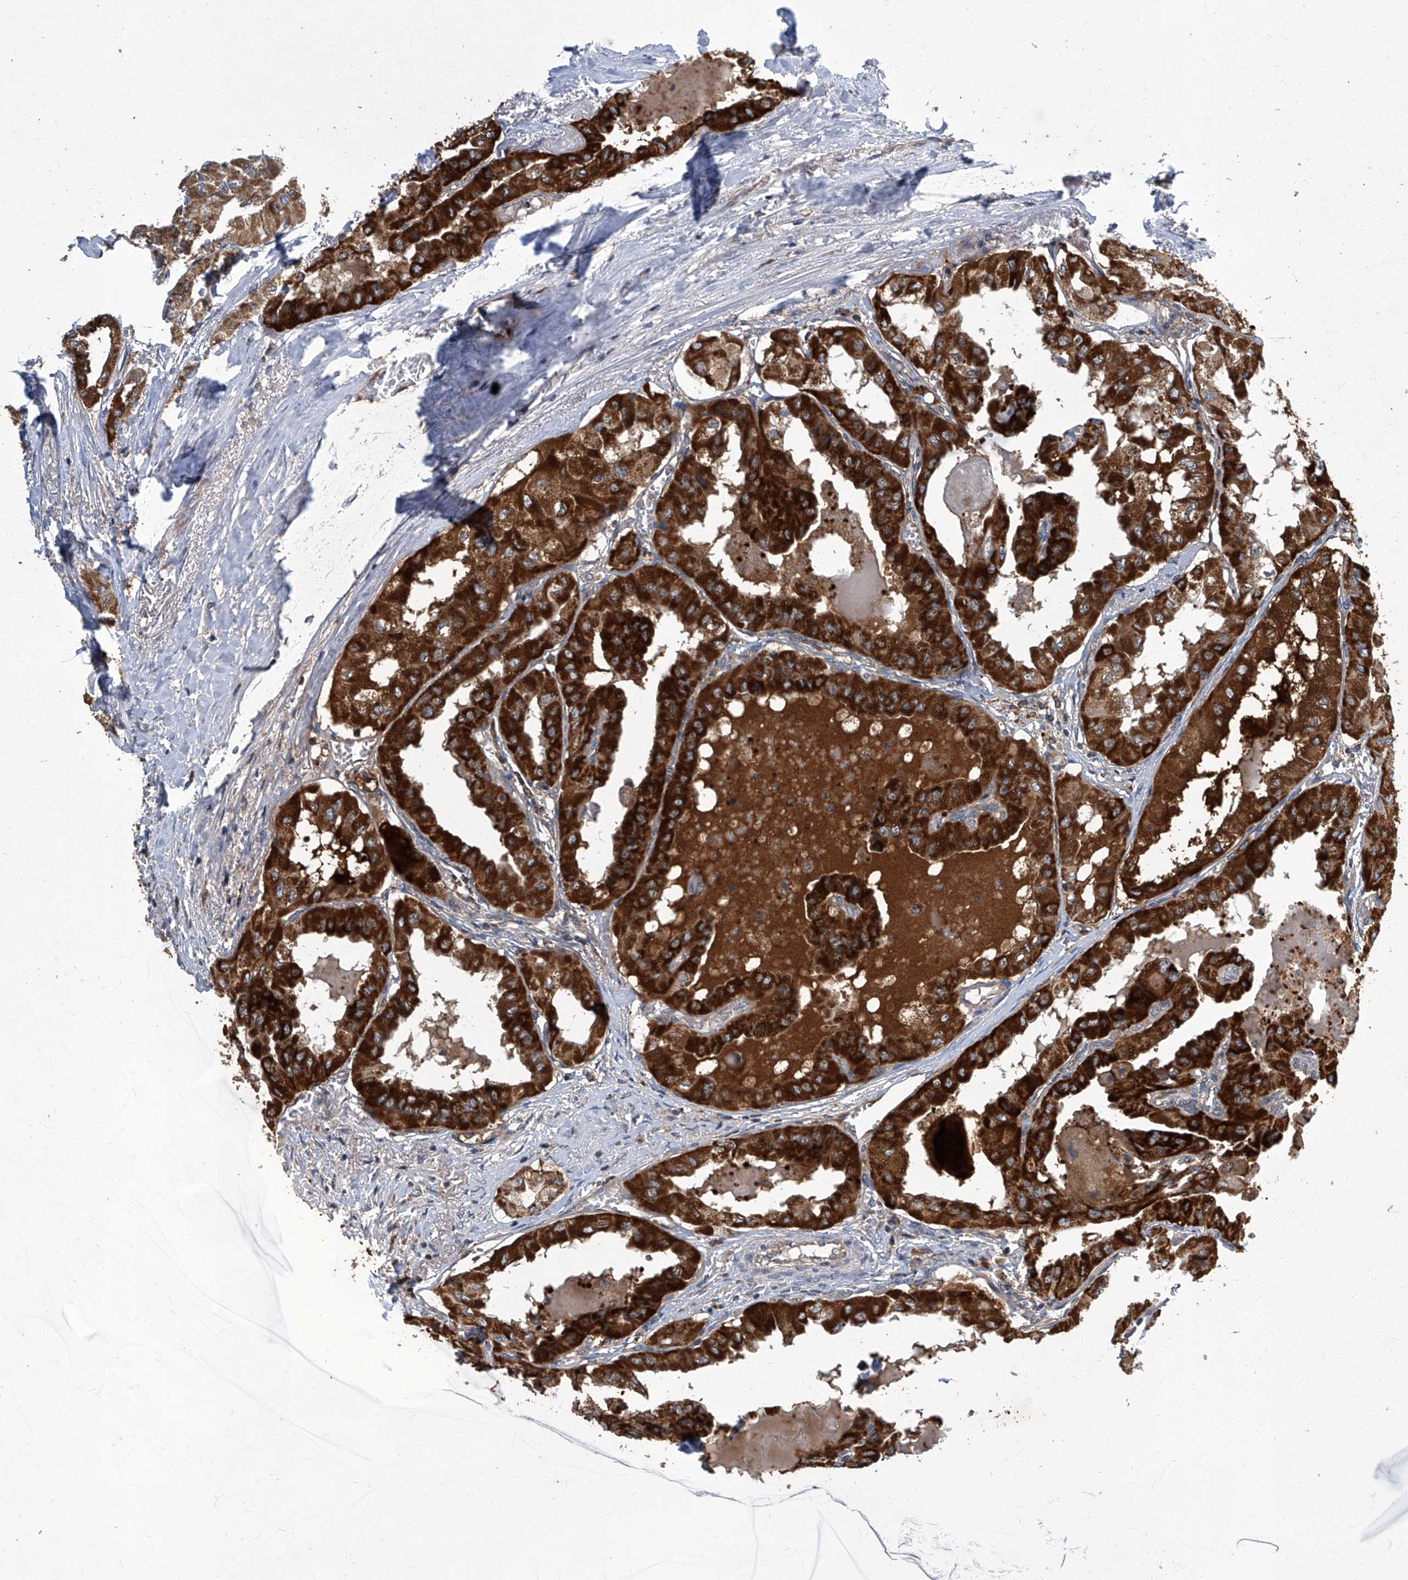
{"staining": {"intensity": "strong", "quantity": ">75%", "location": "cytoplasmic/membranous"}, "tissue": "thyroid cancer", "cell_type": "Tumor cells", "image_type": "cancer", "snomed": [{"axis": "morphology", "description": "Papillary adenocarcinoma, NOS"}, {"axis": "topography", "description": "Thyroid gland"}], "caption": "About >75% of tumor cells in papillary adenocarcinoma (thyroid) show strong cytoplasmic/membranous protein expression as visualized by brown immunohistochemical staining.", "gene": "TNFRSF13B", "patient": {"sex": "female", "age": 59}}